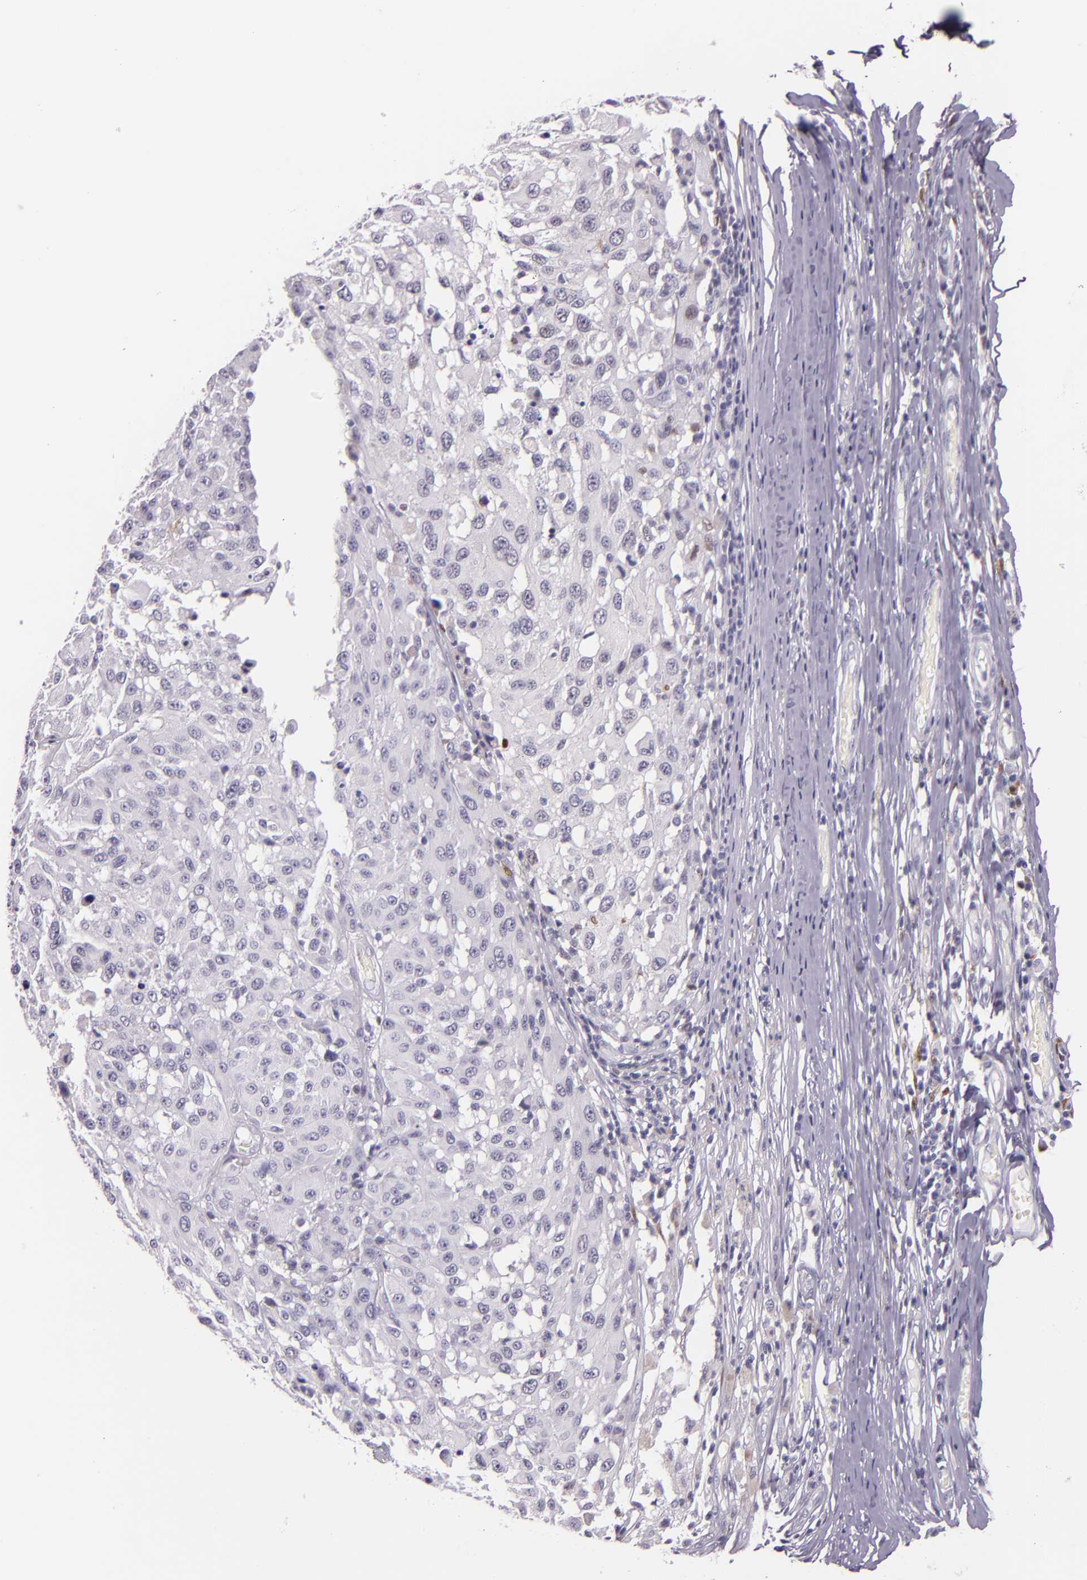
{"staining": {"intensity": "negative", "quantity": "none", "location": "none"}, "tissue": "melanoma", "cell_type": "Tumor cells", "image_type": "cancer", "snomed": [{"axis": "morphology", "description": "Malignant melanoma, NOS"}, {"axis": "topography", "description": "Skin"}], "caption": "Photomicrograph shows no significant protein staining in tumor cells of melanoma.", "gene": "MT1A", "patient": {"sex": "female", "age": 77}}